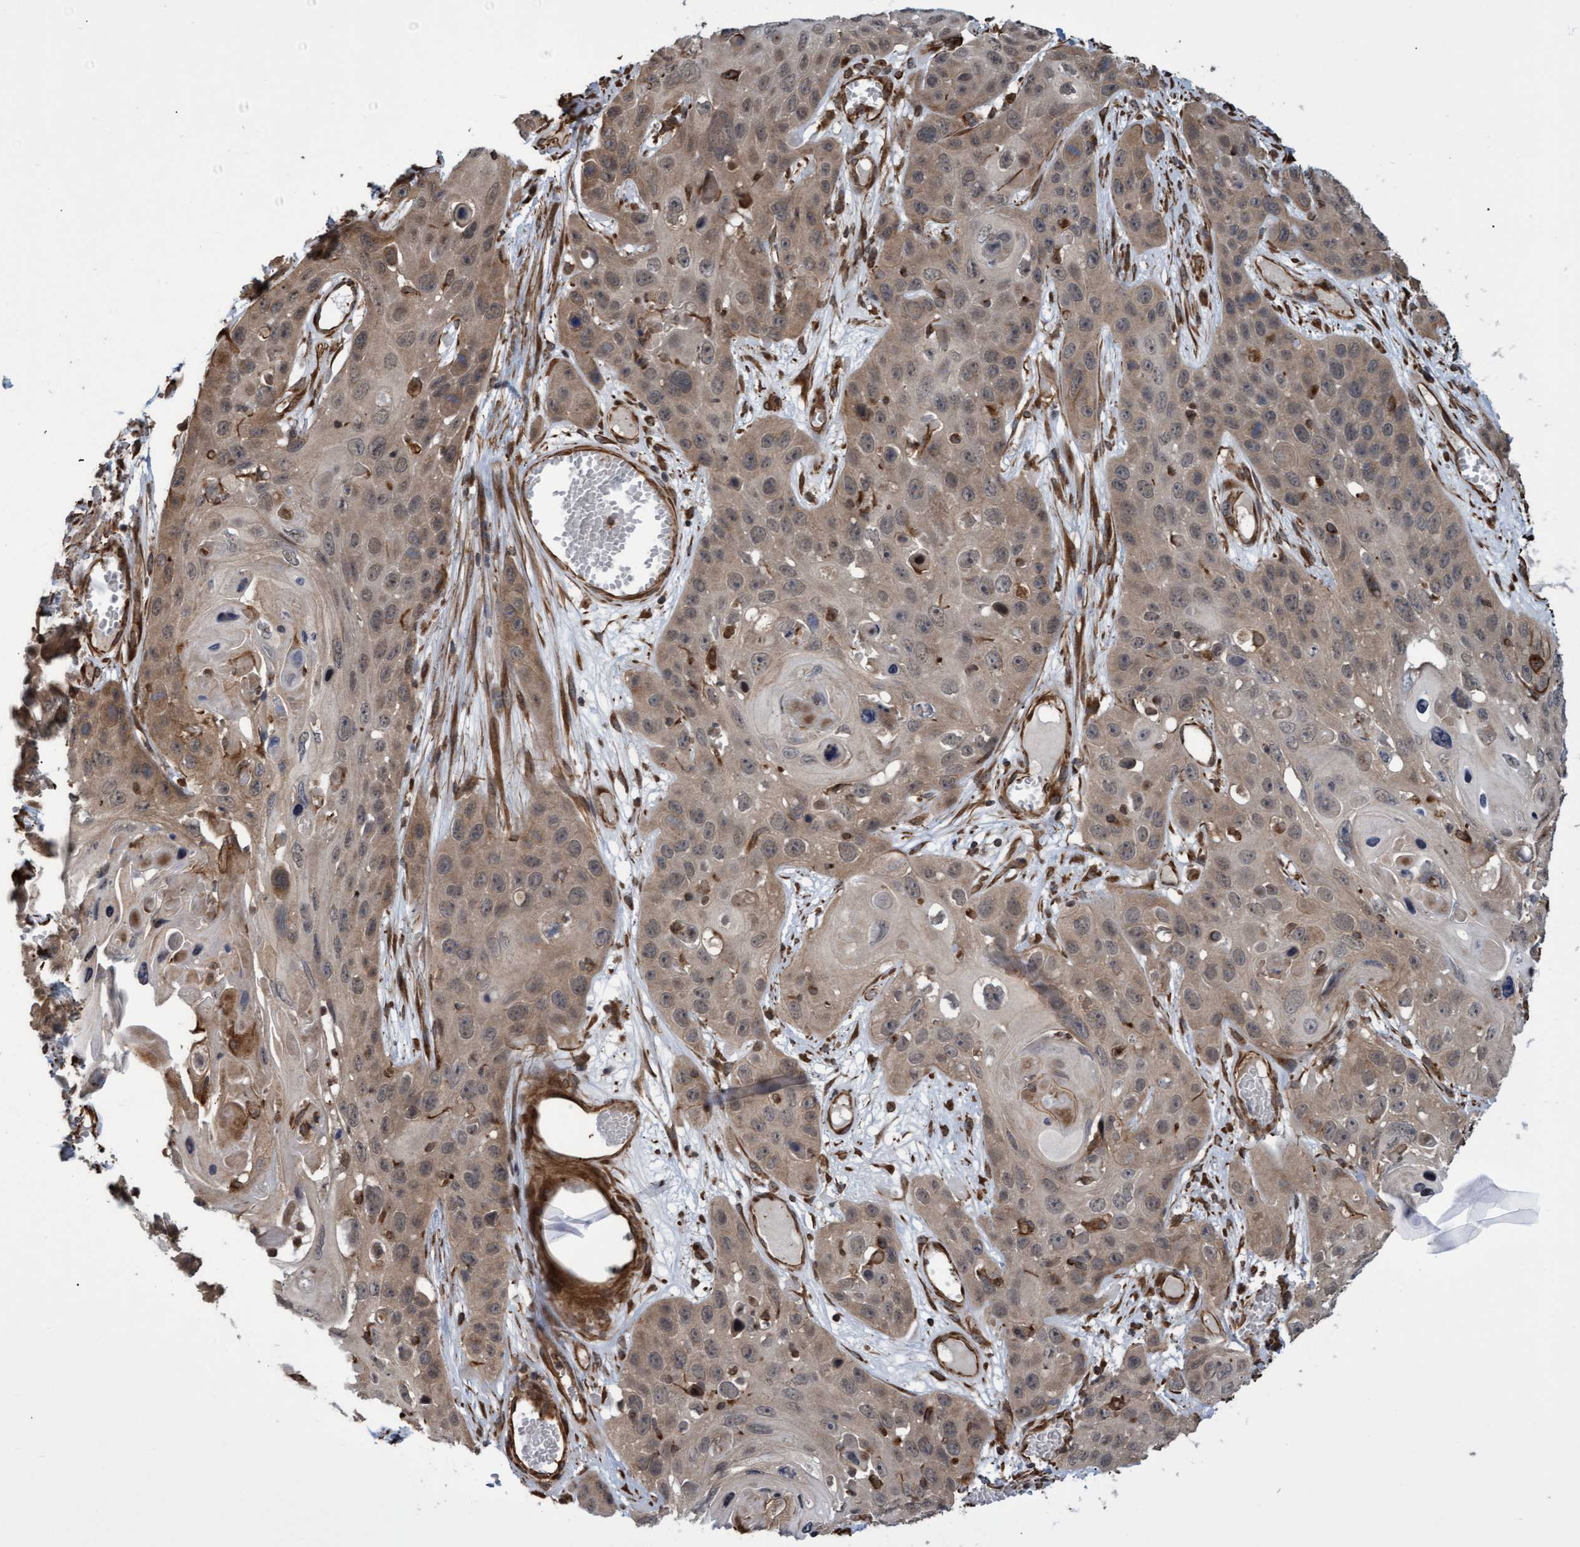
{"staining": {"intensity": "moderate", "quantity": ">75%", "location": "cytoplasmic/membranous"}, "tissue": "skin cancer", "cell_type": "Tumor cells", "image_type": "cancer", "snomed": [{"axis": "morphology", "description": "Squamous cell carcinoma, NOS"}, {"axis": "topography", "description": "Skin"}], "caption": "About >75% of tumor cells in human squamous cell carcinoma (skin) demonstrate moderate cytoplasmic/membranous protein staining as visualized by brown immunohistochemical staining.", "gene": "TNFRSF10B", "patient": {"sex": "male", "age": 55}}